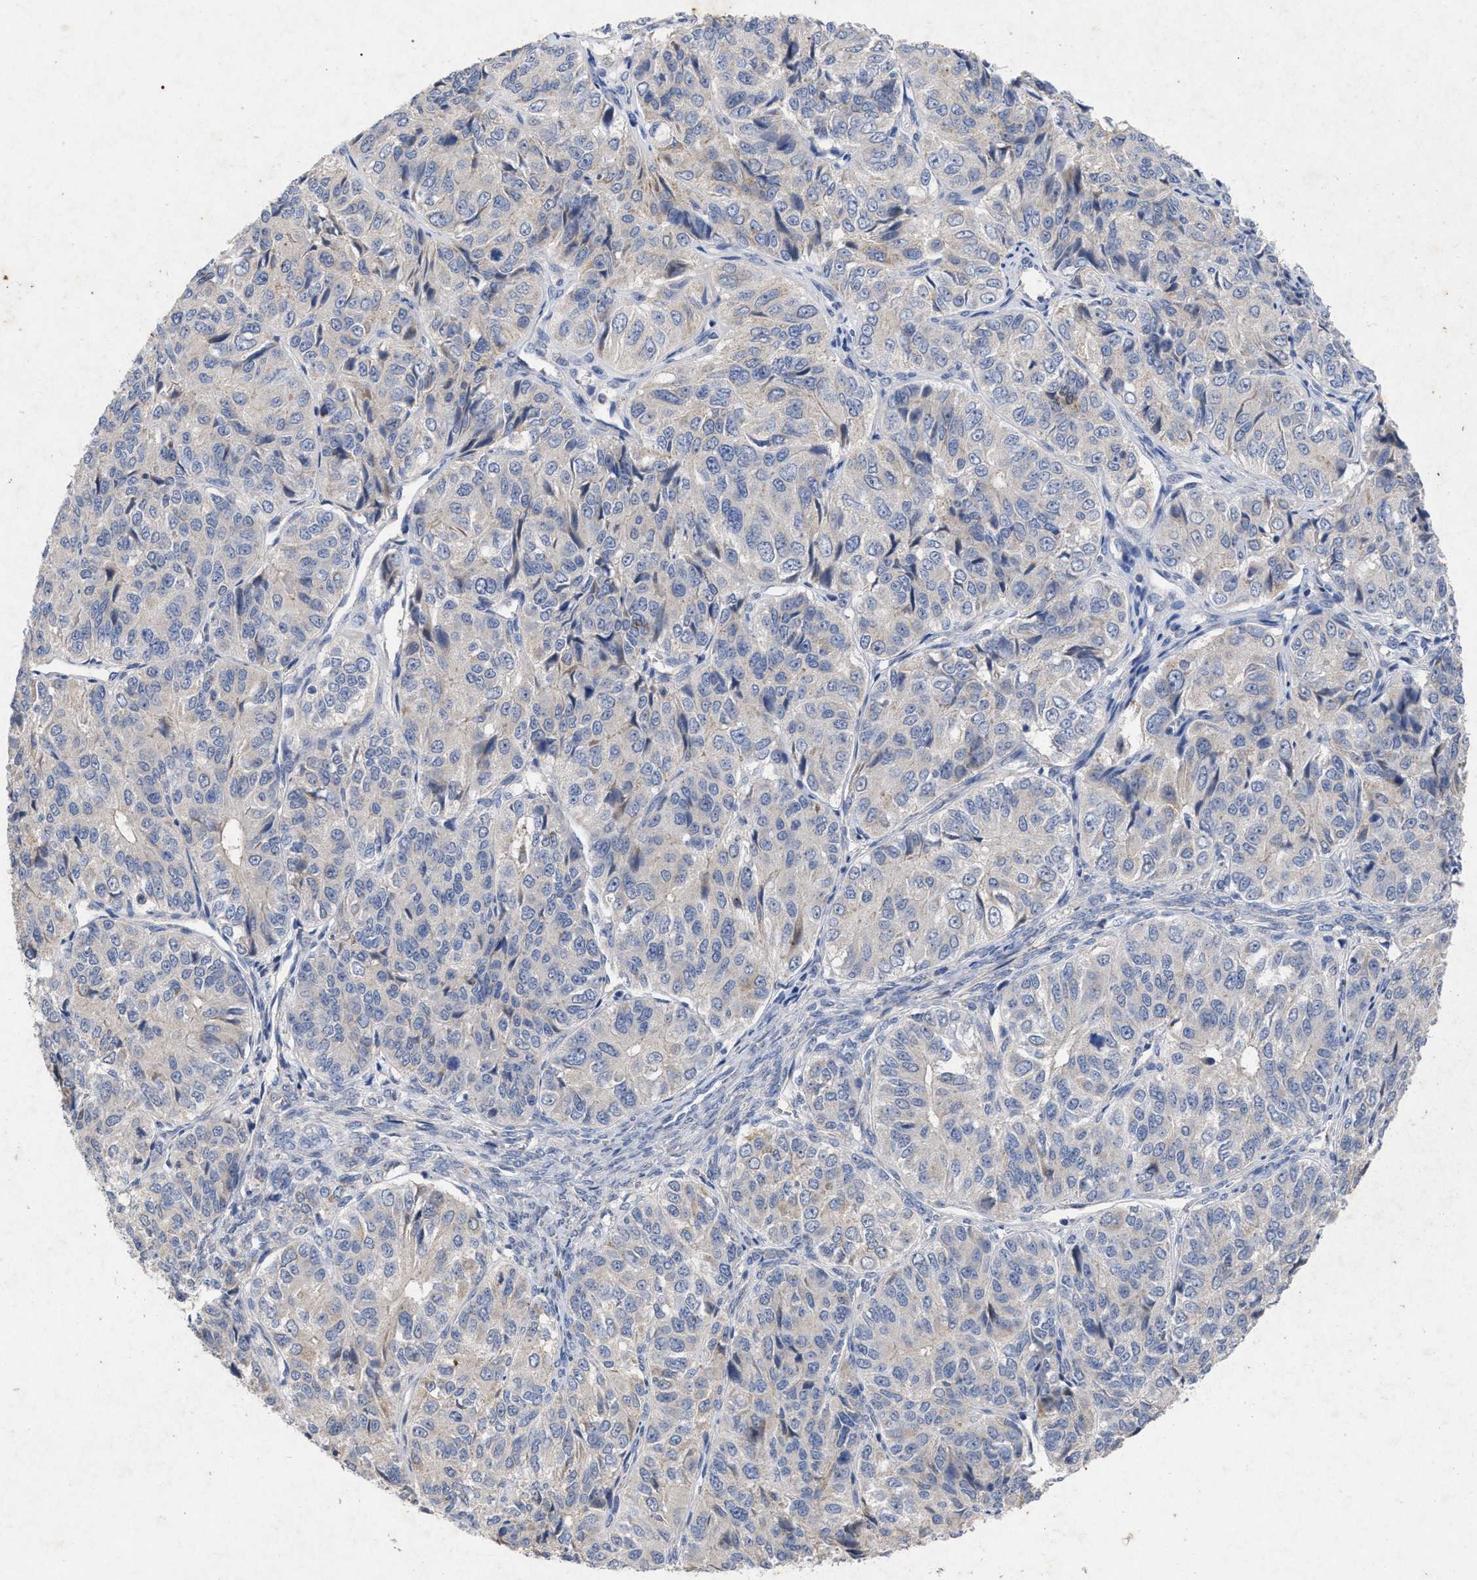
{"staining": {"intensity": "negative", "quantity": "none", "location": "none"}, "tissue": "ovarian cancer", "cell_type": "Tumor cells", "image_type": "cancer", "snomed": [{"axis": "morphology", "description": "Carcinoma, endometroid"}, {"axis": "topography", "description": "Ovary"}], "caption": "High magnification brightfield microscopy of endometroid carcinoma (ovarian) stained with DAB (3,3'-diaminobenzidine) (brown) and counterstained with hematoxylin (blue): tumor cells show no significant positivity. (DAB immunohistochemistry visualized using brightfield microscopy, high magnification).", "gene": "VIP", "patient": {"sex": "female", "age": 51}}